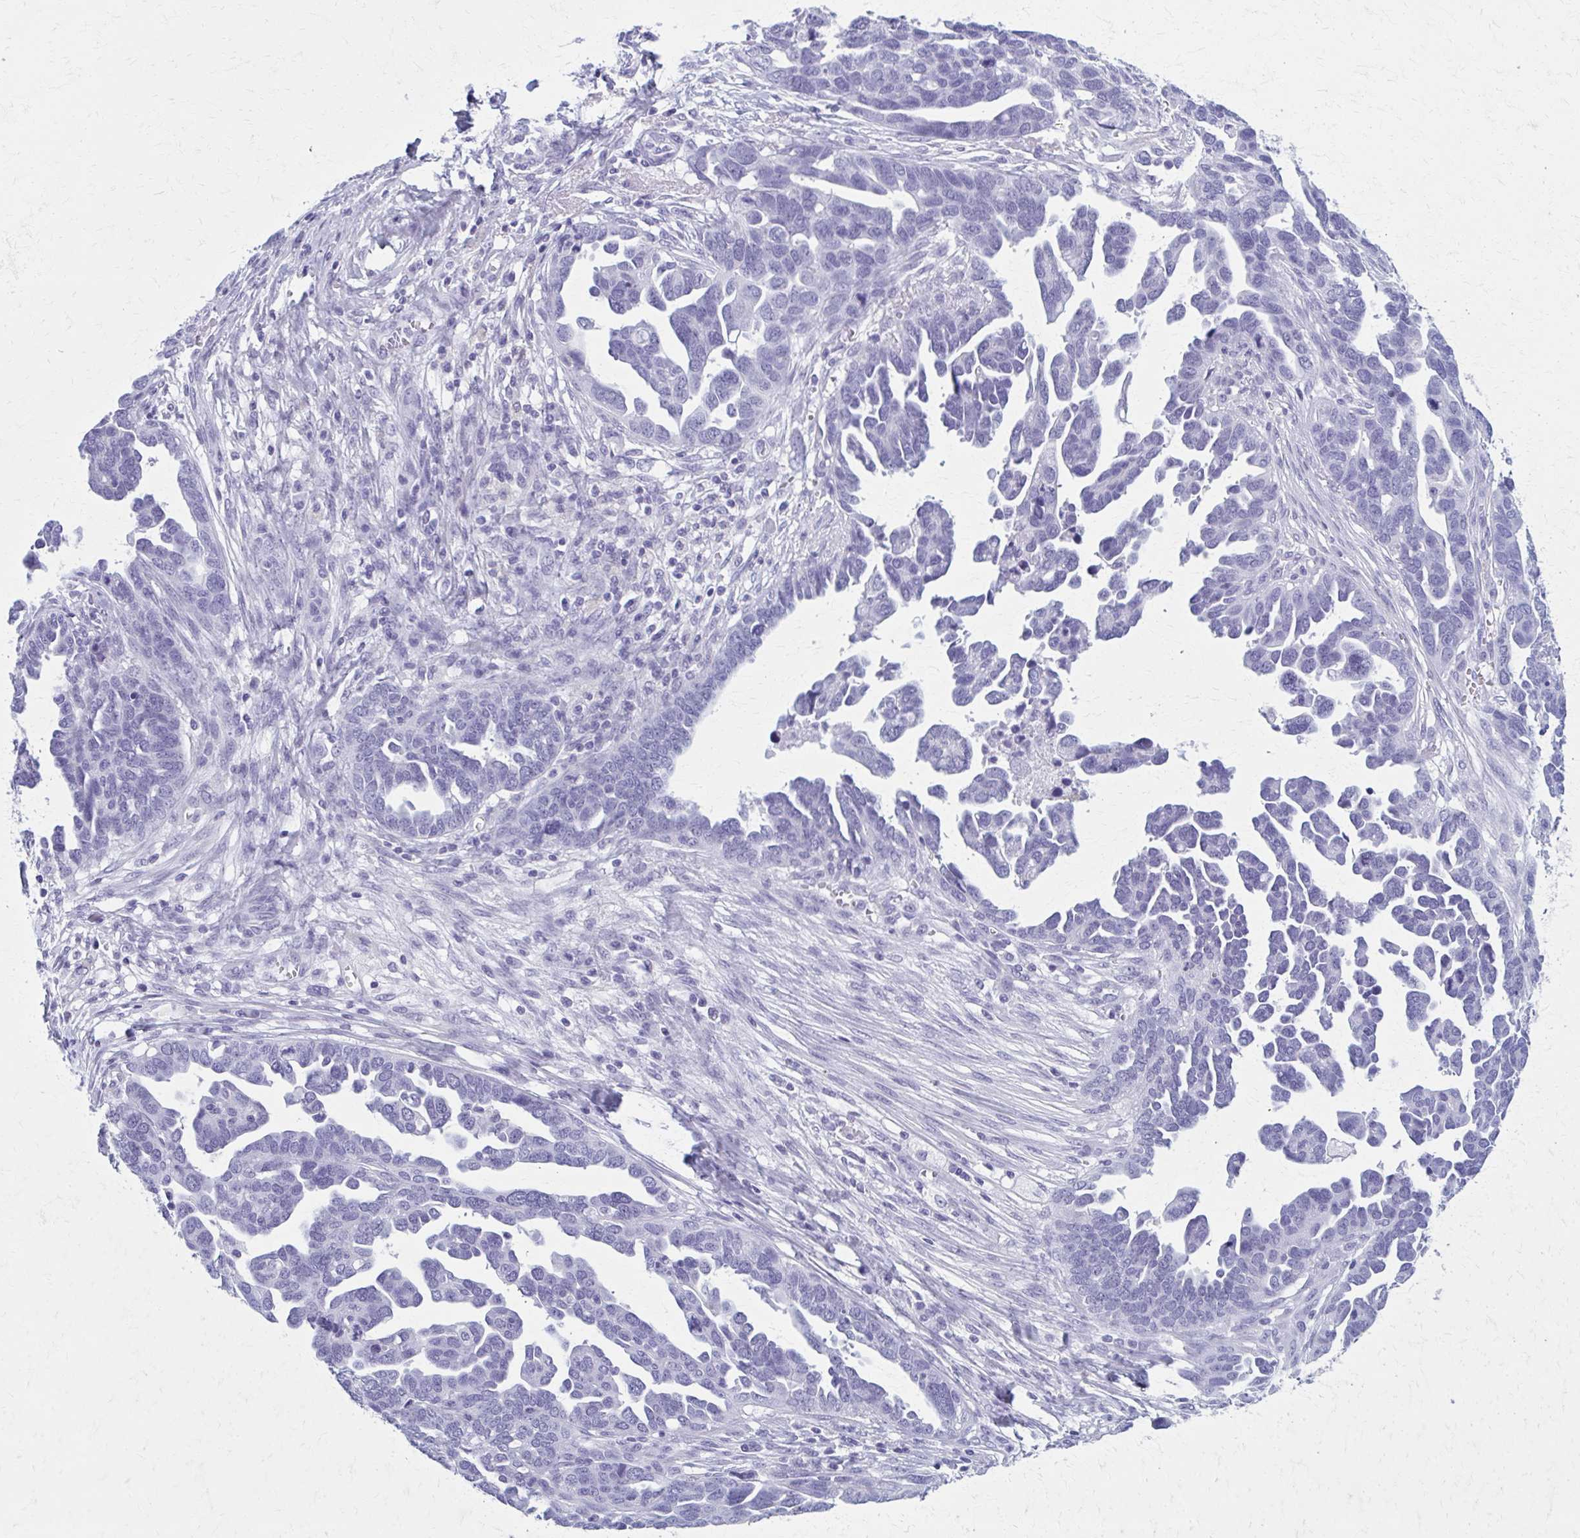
{"staining": {"intensity": "negative", "quantity": "none", "location": "none"}, "tissue": "ovarian cancer", "cell_type": "Tumor cells", "image_type": "cancer", "snomed": [{"axis": "morphology", "description": "Cystadenocarcinoma, serous, NOS"}, {"axis": "topography", "description": "Ovary"}], "caption": "An immunohistochemistry photomicrograph of ovarian serous cystadenocarcinoma is shown. There is no staining in tumor cells of ovarian serous cystadenocarcinoma. (Immunohistochemistry (ihc), brightfield microscopy, high magnification).", "gene": "MPLKIP", "patient": {"sex": "female", "age": 54}}